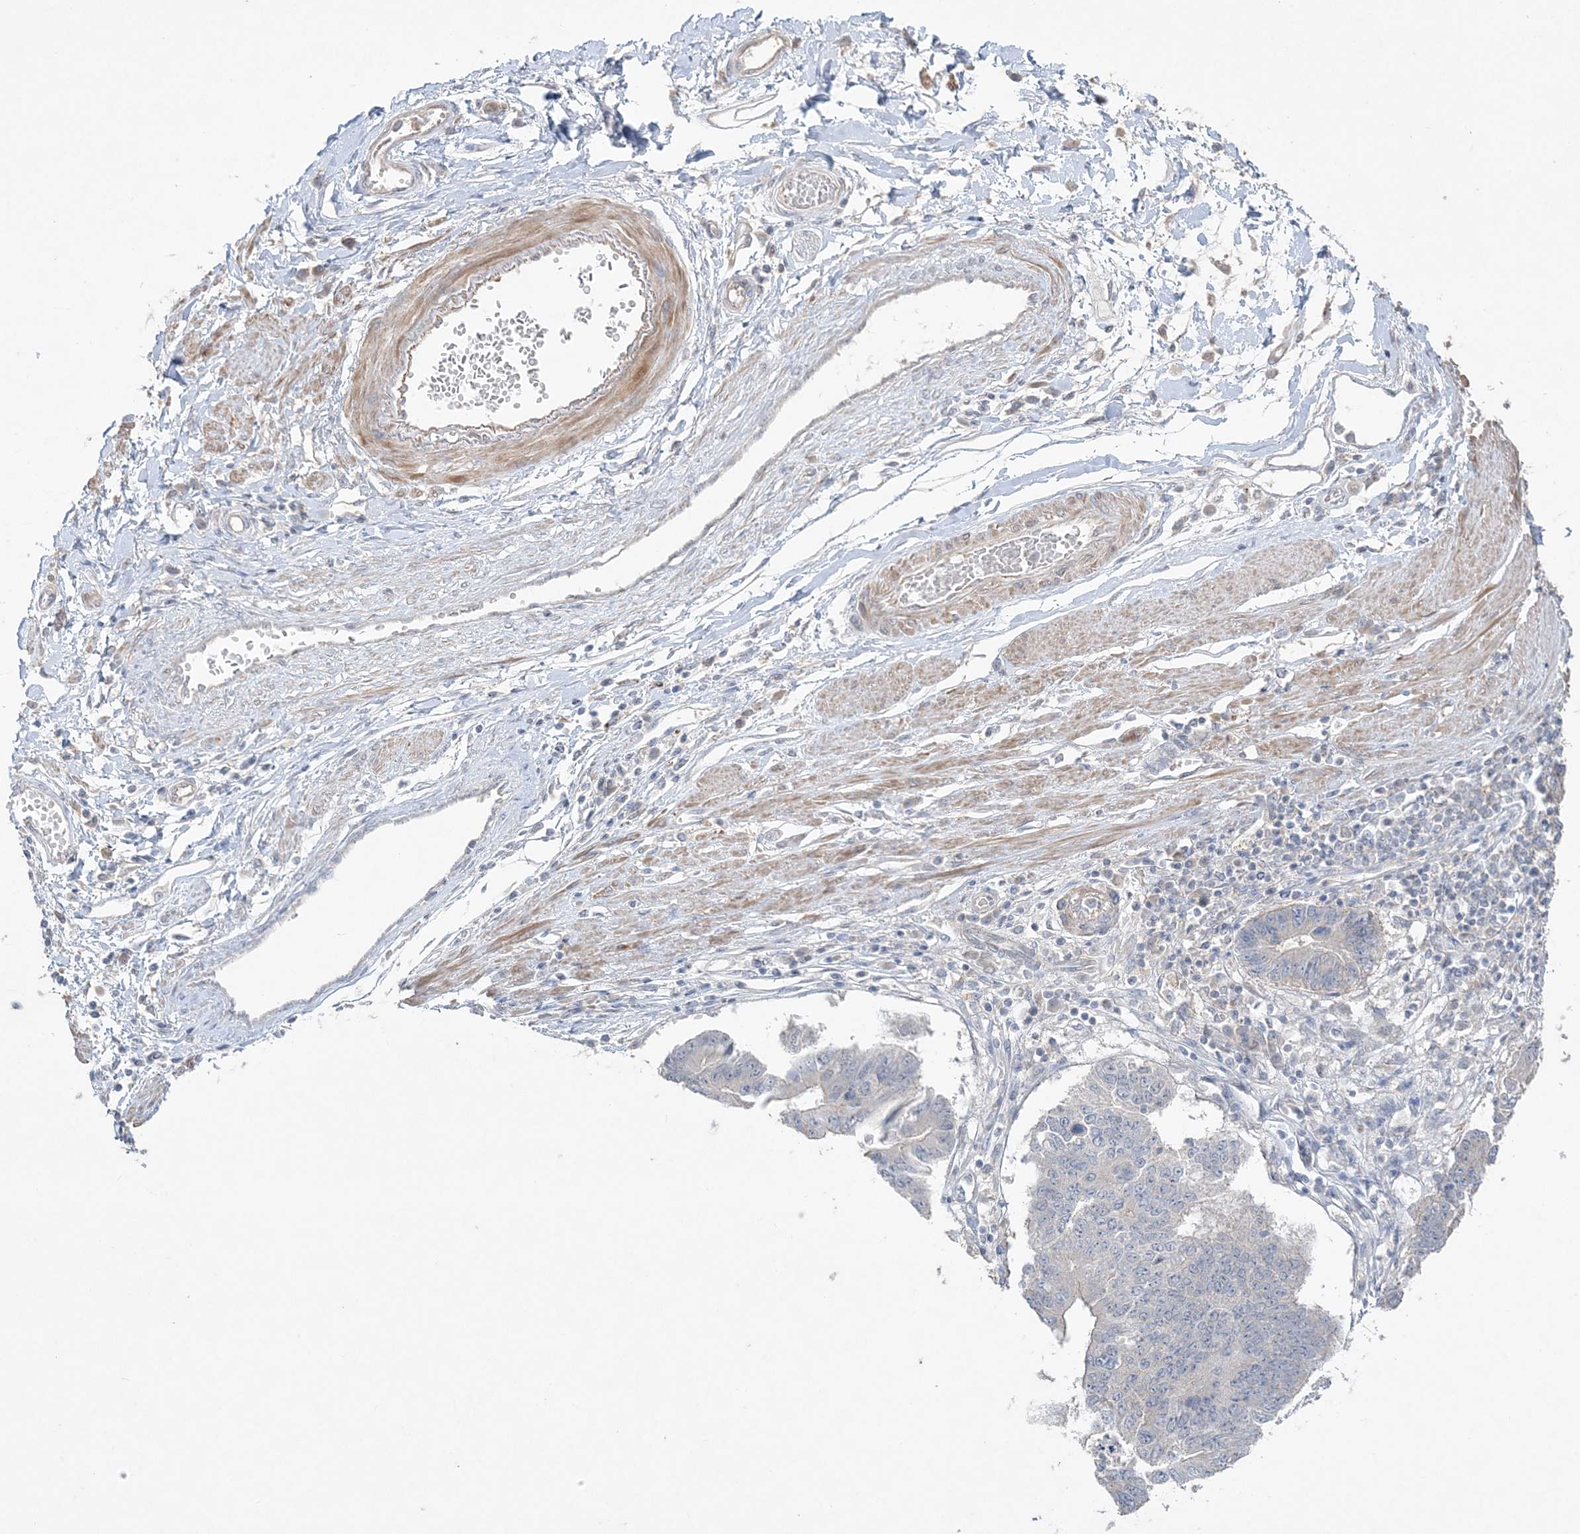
{"staining": {"intensity": "negative", "quantity": "none", "location": "none"}, "tissue": "stomach cancer", "cell_type": "Tumor cells", "image_type": "cancer", "snomed": [{"axis": "morphology", "description": "Adenocarcinoma, NOS"}, {"axis": "topography", "description": "Stomach"}], "caption": "Immunohistochemical staining of stomach cancer displays no significant staining in tumor cells.", "gene": "SH3BP4", "patient": {"sex": "male", "age": 59}}